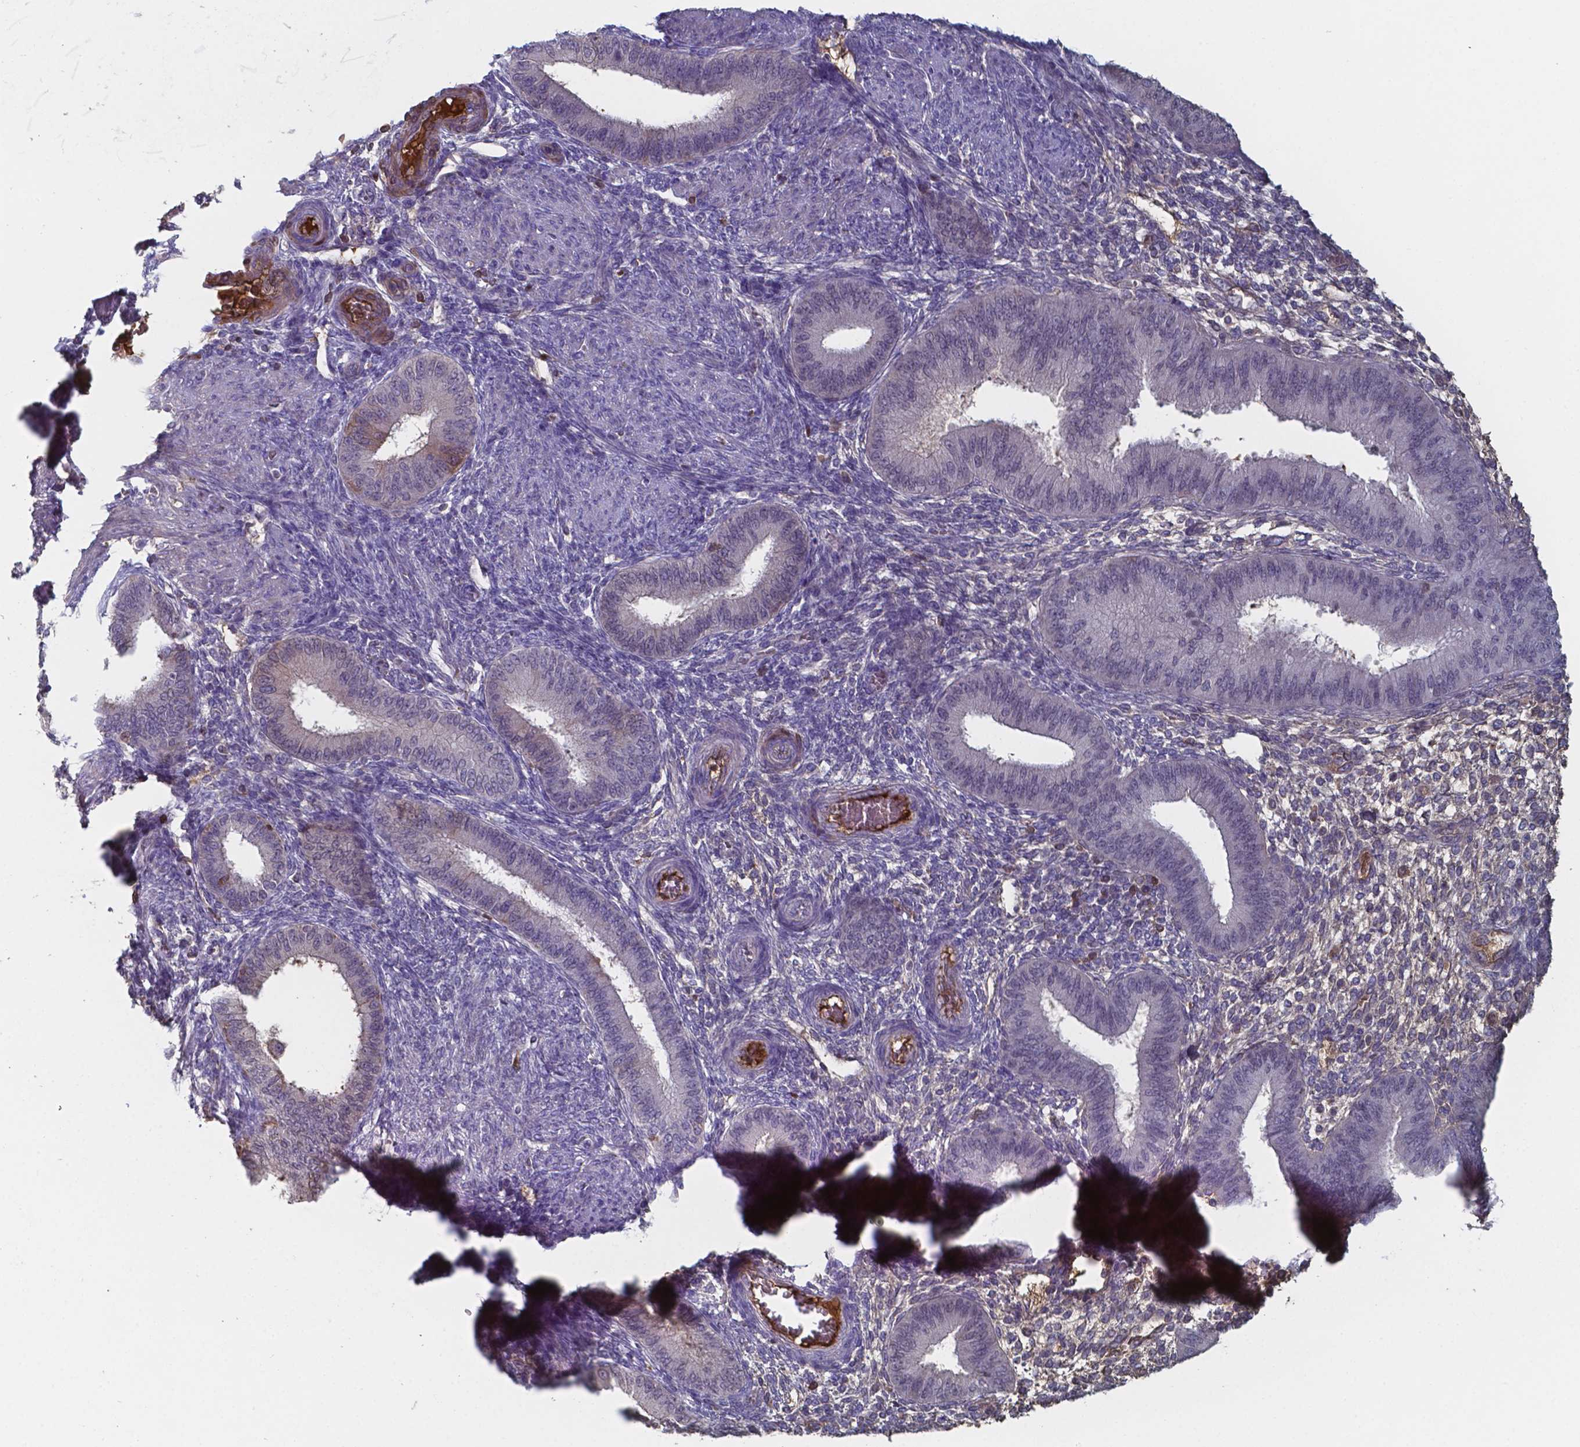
{"staining": {"intensity": "negative", "quantity": "none", "location": "none"}, "tissue": "endometrium", "cell_type": "Cells in endometrial stroma", "image_type": "normal", "snomed": [{"axis": "morphology", "description": "Normal tissue, NOS"}, {"axis": "topography", "description": "Endometrium"}], "caption": "Histopathology image shows no significant protein expression in cells in endometrial stroma of benign endometrium. (DAB immunohistochemistry, high magnification).", "gene": "BTBD17", "patient": {"sex": "female", "age": 39}}